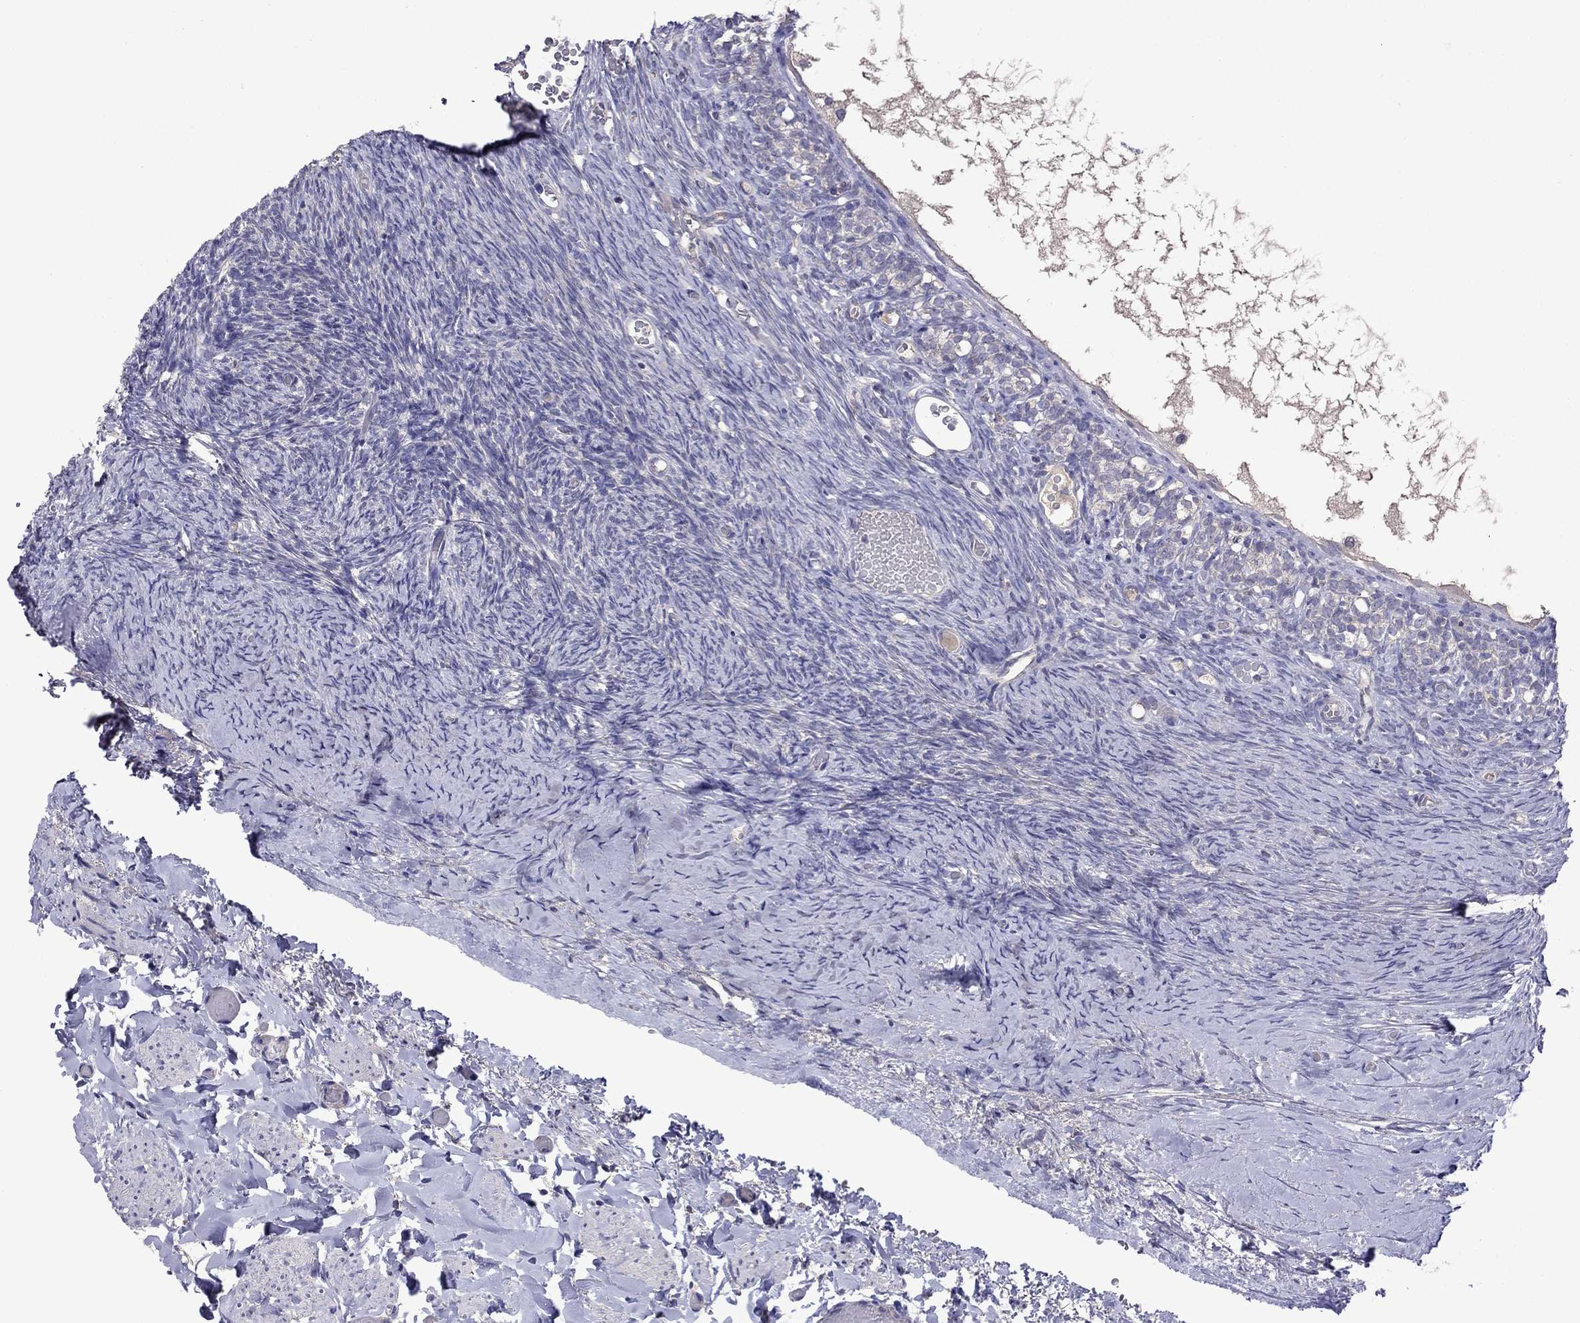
{"staining": {"intensity": "negative", "quantity": "none", "location": "none"}, "tissue": "ovary", "cell_type": "Follicle cells", "image_type": "normal", "snomed": [{"axis": "morphology", "description": "Normal tissue, NOS"}, {"axis": "topography", "description": "Ovary"}], "caption": "Follicle cells show no significant protein expression in normal ovary.", "gene": "RTP5", "patient": {"sex": "female", "age": 39}}